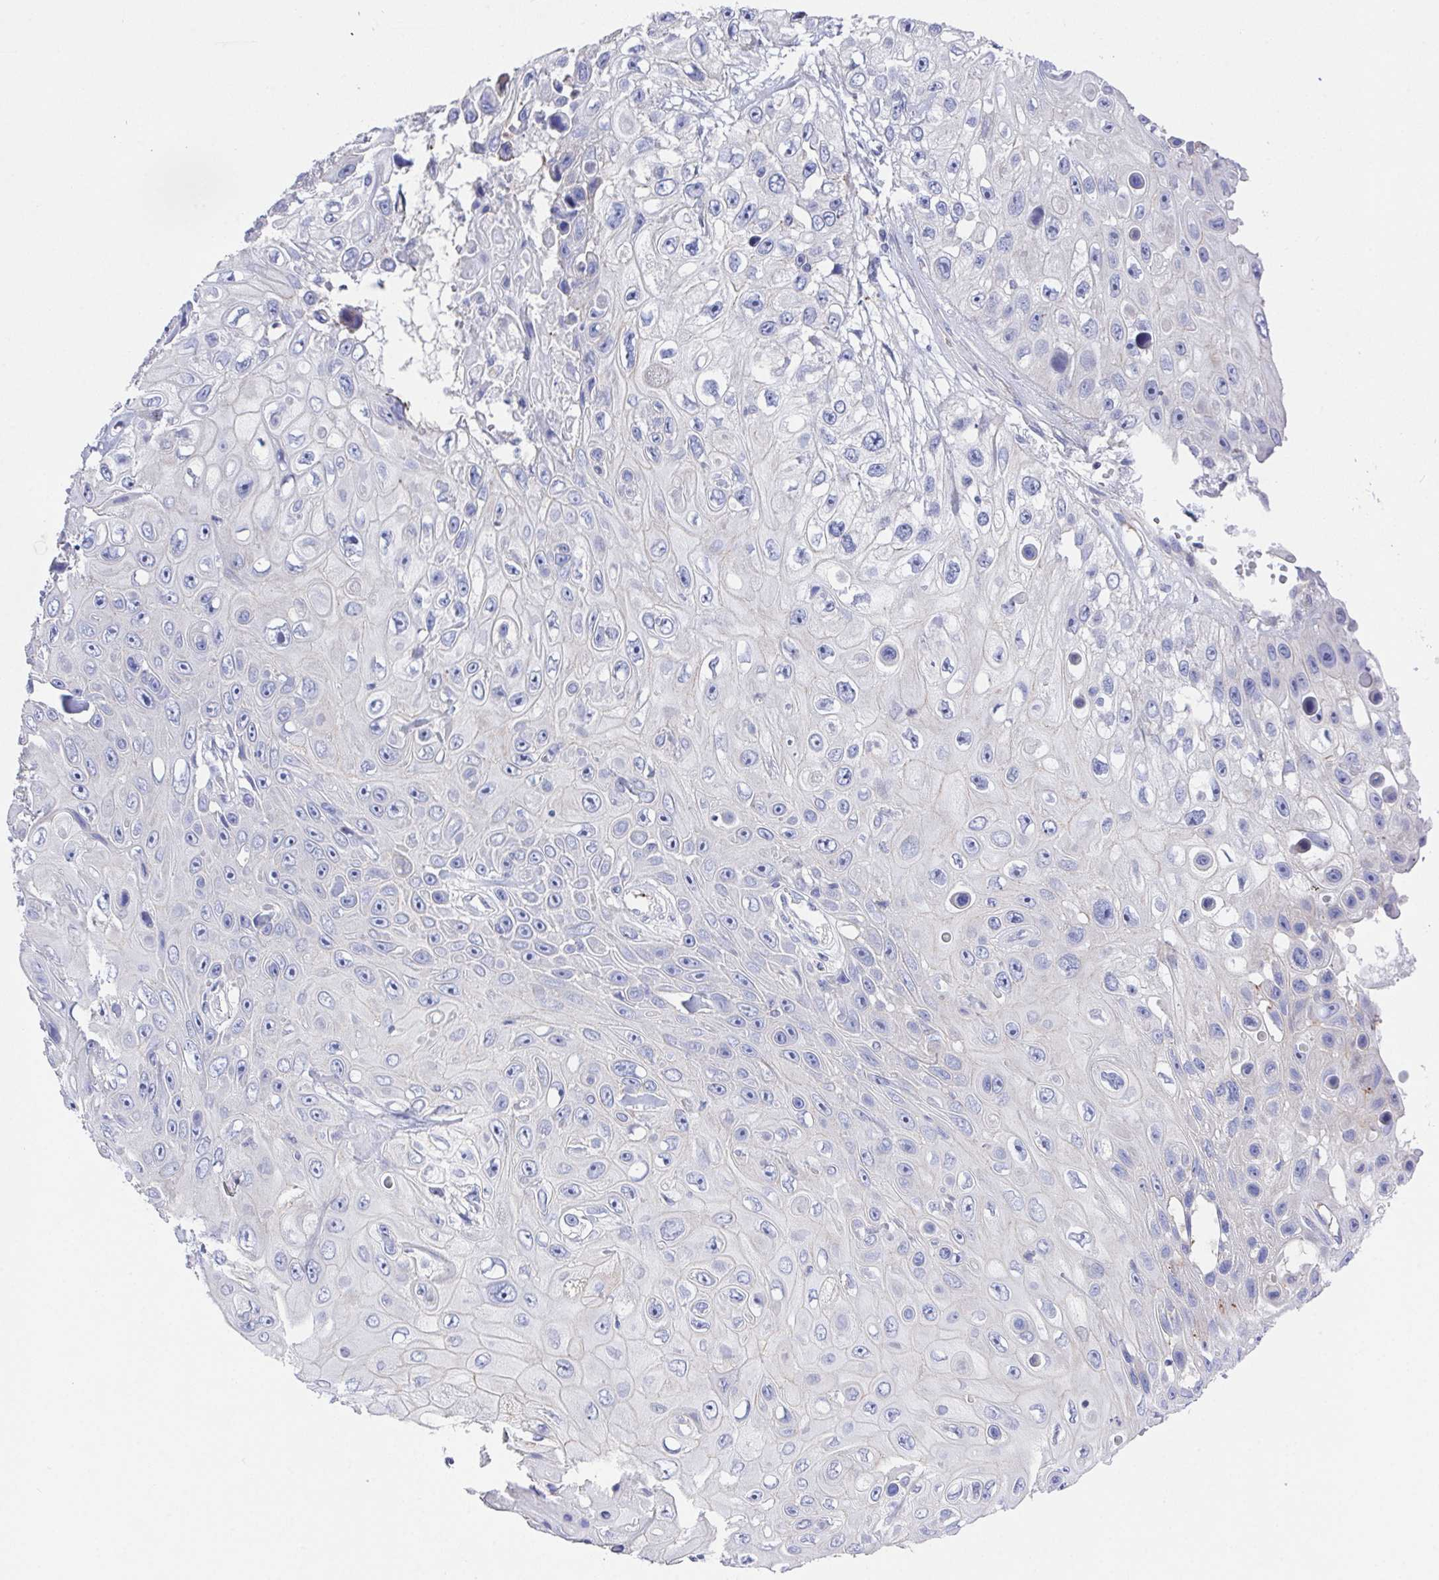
{"staining": {"intensity": "negative", "quantity": "none", "location": "none"}, "tissue": "skin cancer", "cell_type": "Tumor cells", "image_type": "cancer", "snomed": [{"axis": "morphology", "description": "Squamous cell carcinoma, NOS"}, {"axis": "topography", "description": "Skin"}], "caption": "There is no significant staining in tumor cells of skin cancer (squamous cell carcinoma). (Immunohistochemistry (ihc), brightfield microscopy, high magnification).", "gene": "PRG3", "patient": {"sex": "male", "age": 82}}